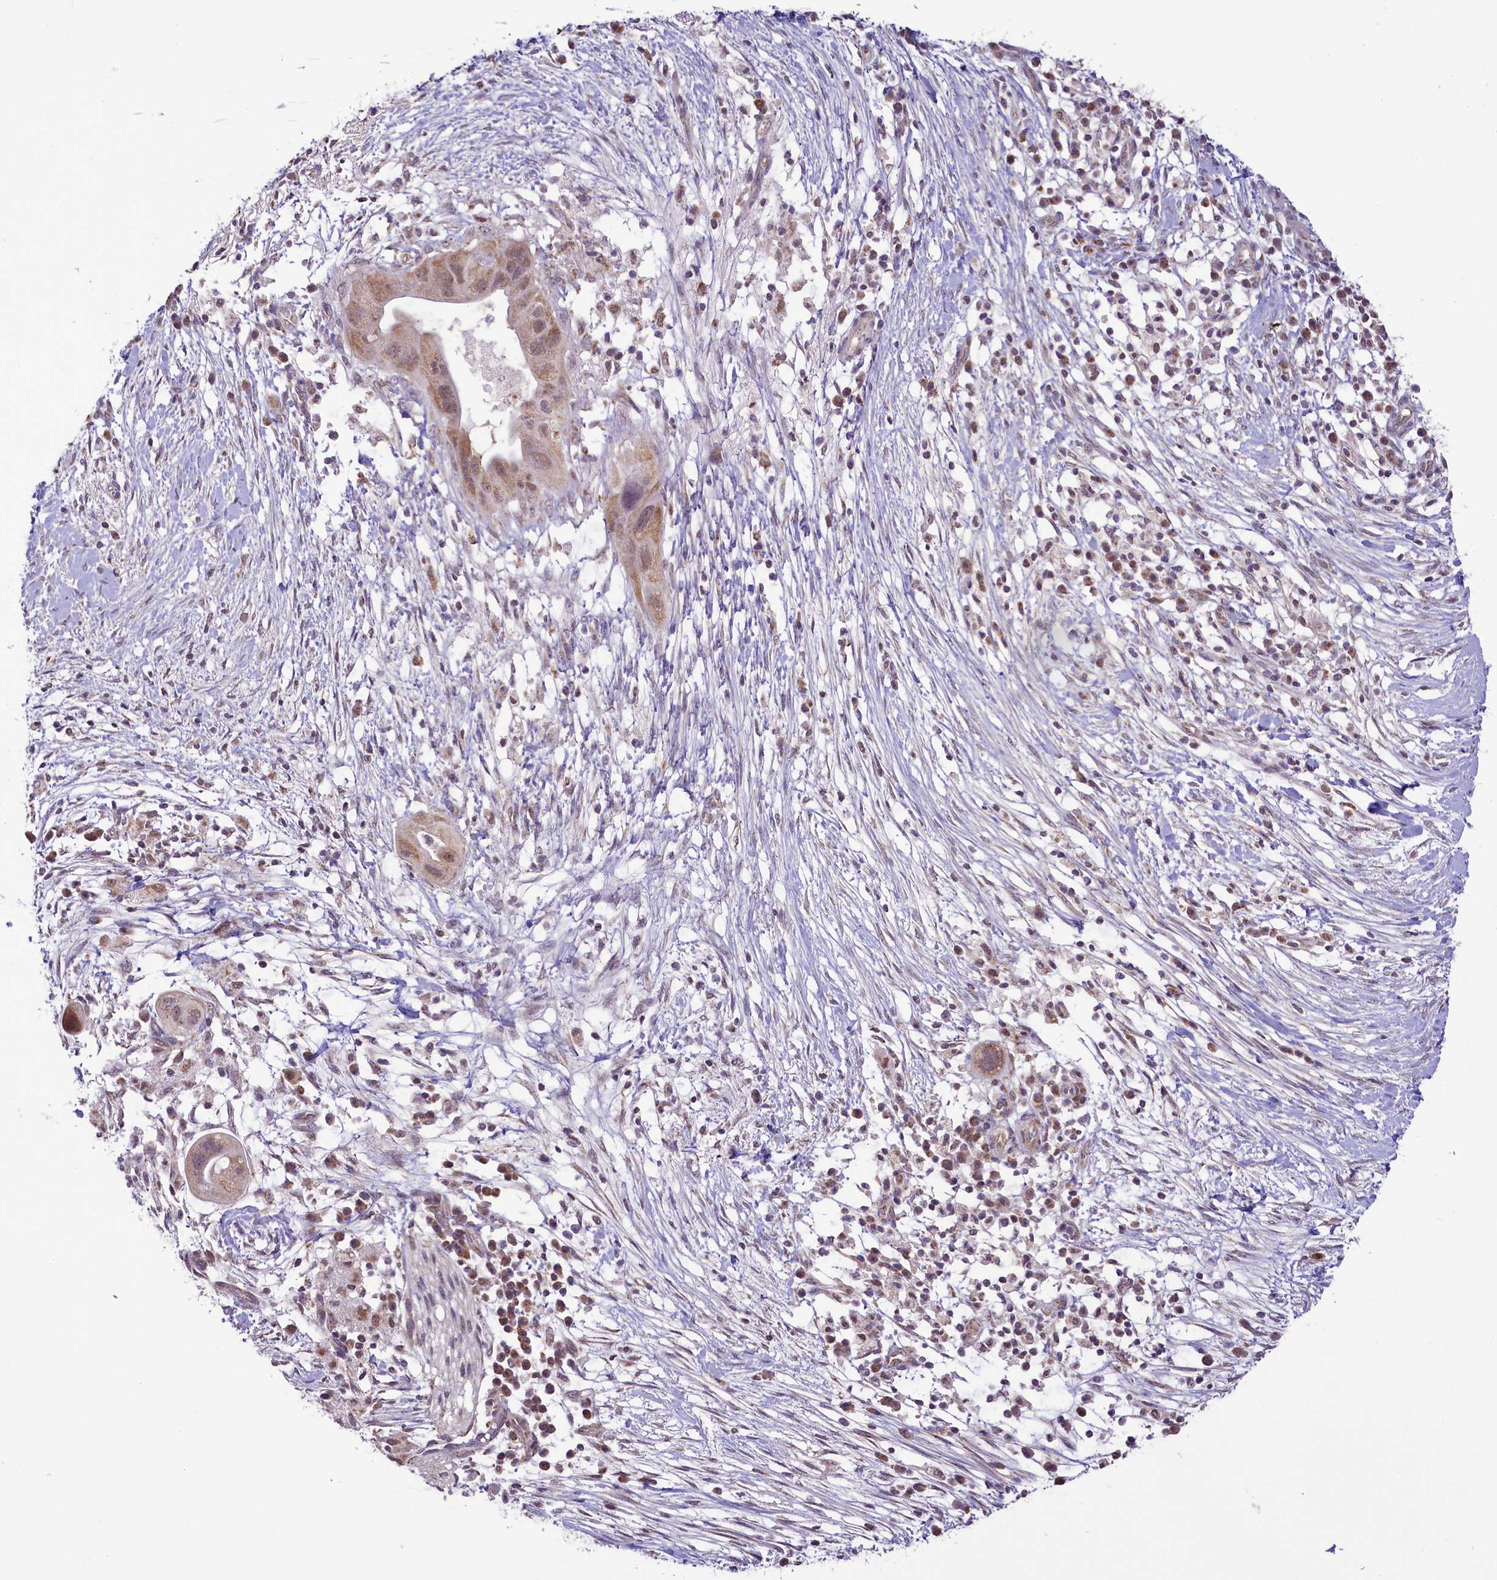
{"staining": {"intensity": "weak", "quantity": ">75%", "location": "cytoplasmic/membranous,nuclear"}, "tissue": "pancreatic cancer", "cell_type": "Tumor cells", "image_type": "cancer", "snomed": [{"axis": "morphology", "description": "Adenocarcinoma, NOS"}, {"axis": "topography", "description": "Pancreas"}], "caption": "An immunohistochemistry photomicrograph of neoplastic tissue is shown. Protein staining in brown highlights weak cytoplasmic/membranous and nuclear positivity in pancreatic cancer within tumor cells.", "gene": "PAF1", "patient": {"sex": "male", "age": 68}}